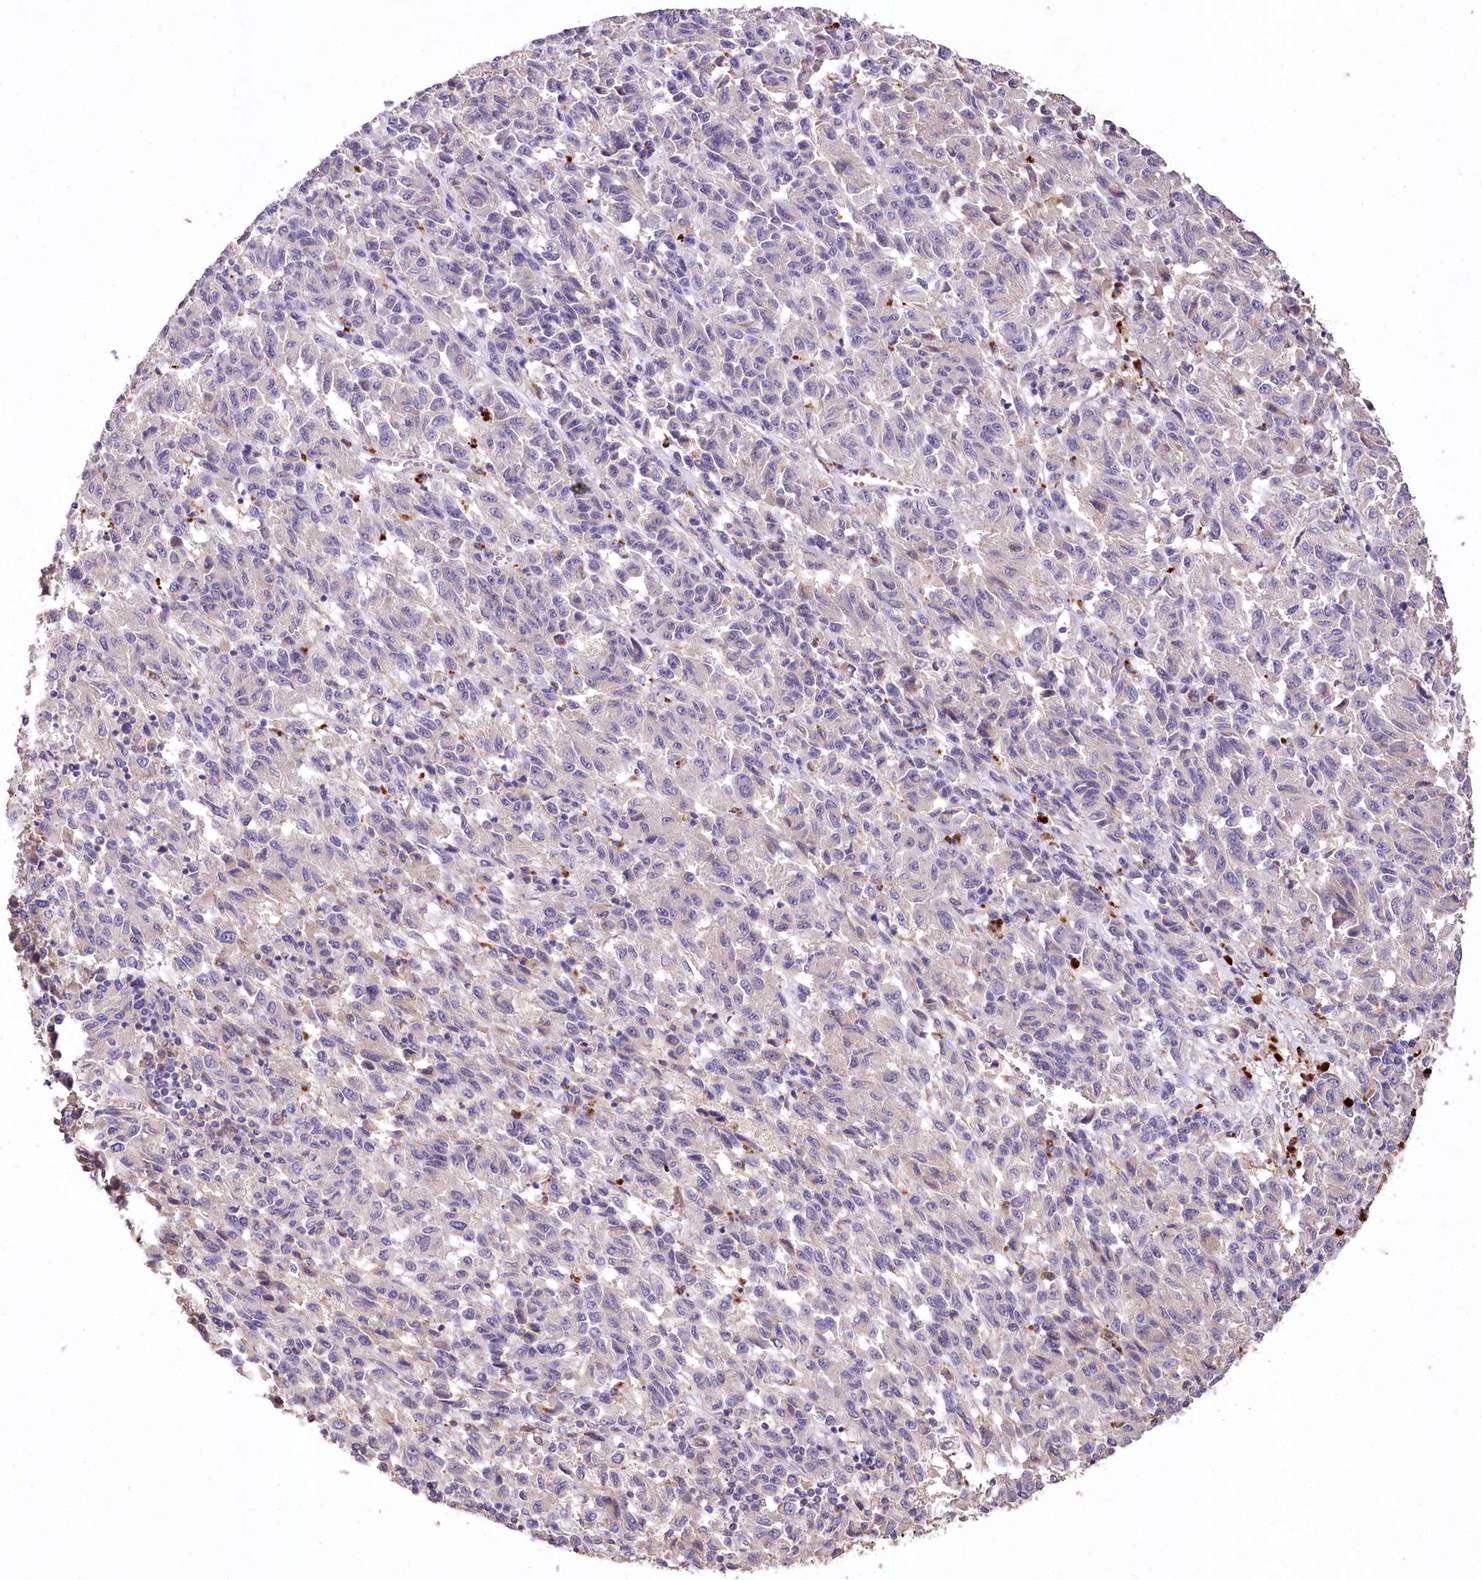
{"staining": {"intensity": "negative", "quantity": "none", "location": "none"}, "tissue": "melanoma", "cell_type": "Tumor cells", "image_type": "cancer", "snomed": [{"axis": "morphology", "description": "Malignant melanoma, Metastatic site"}, {"axis": "topography", "description": "Lung"}], "caption": "Tumor cells show no significant protein positivity in malignant melanoma (metastatic site).", "gene": "PCYOX1L", "patient": {"sex": "male", "age": 64}}